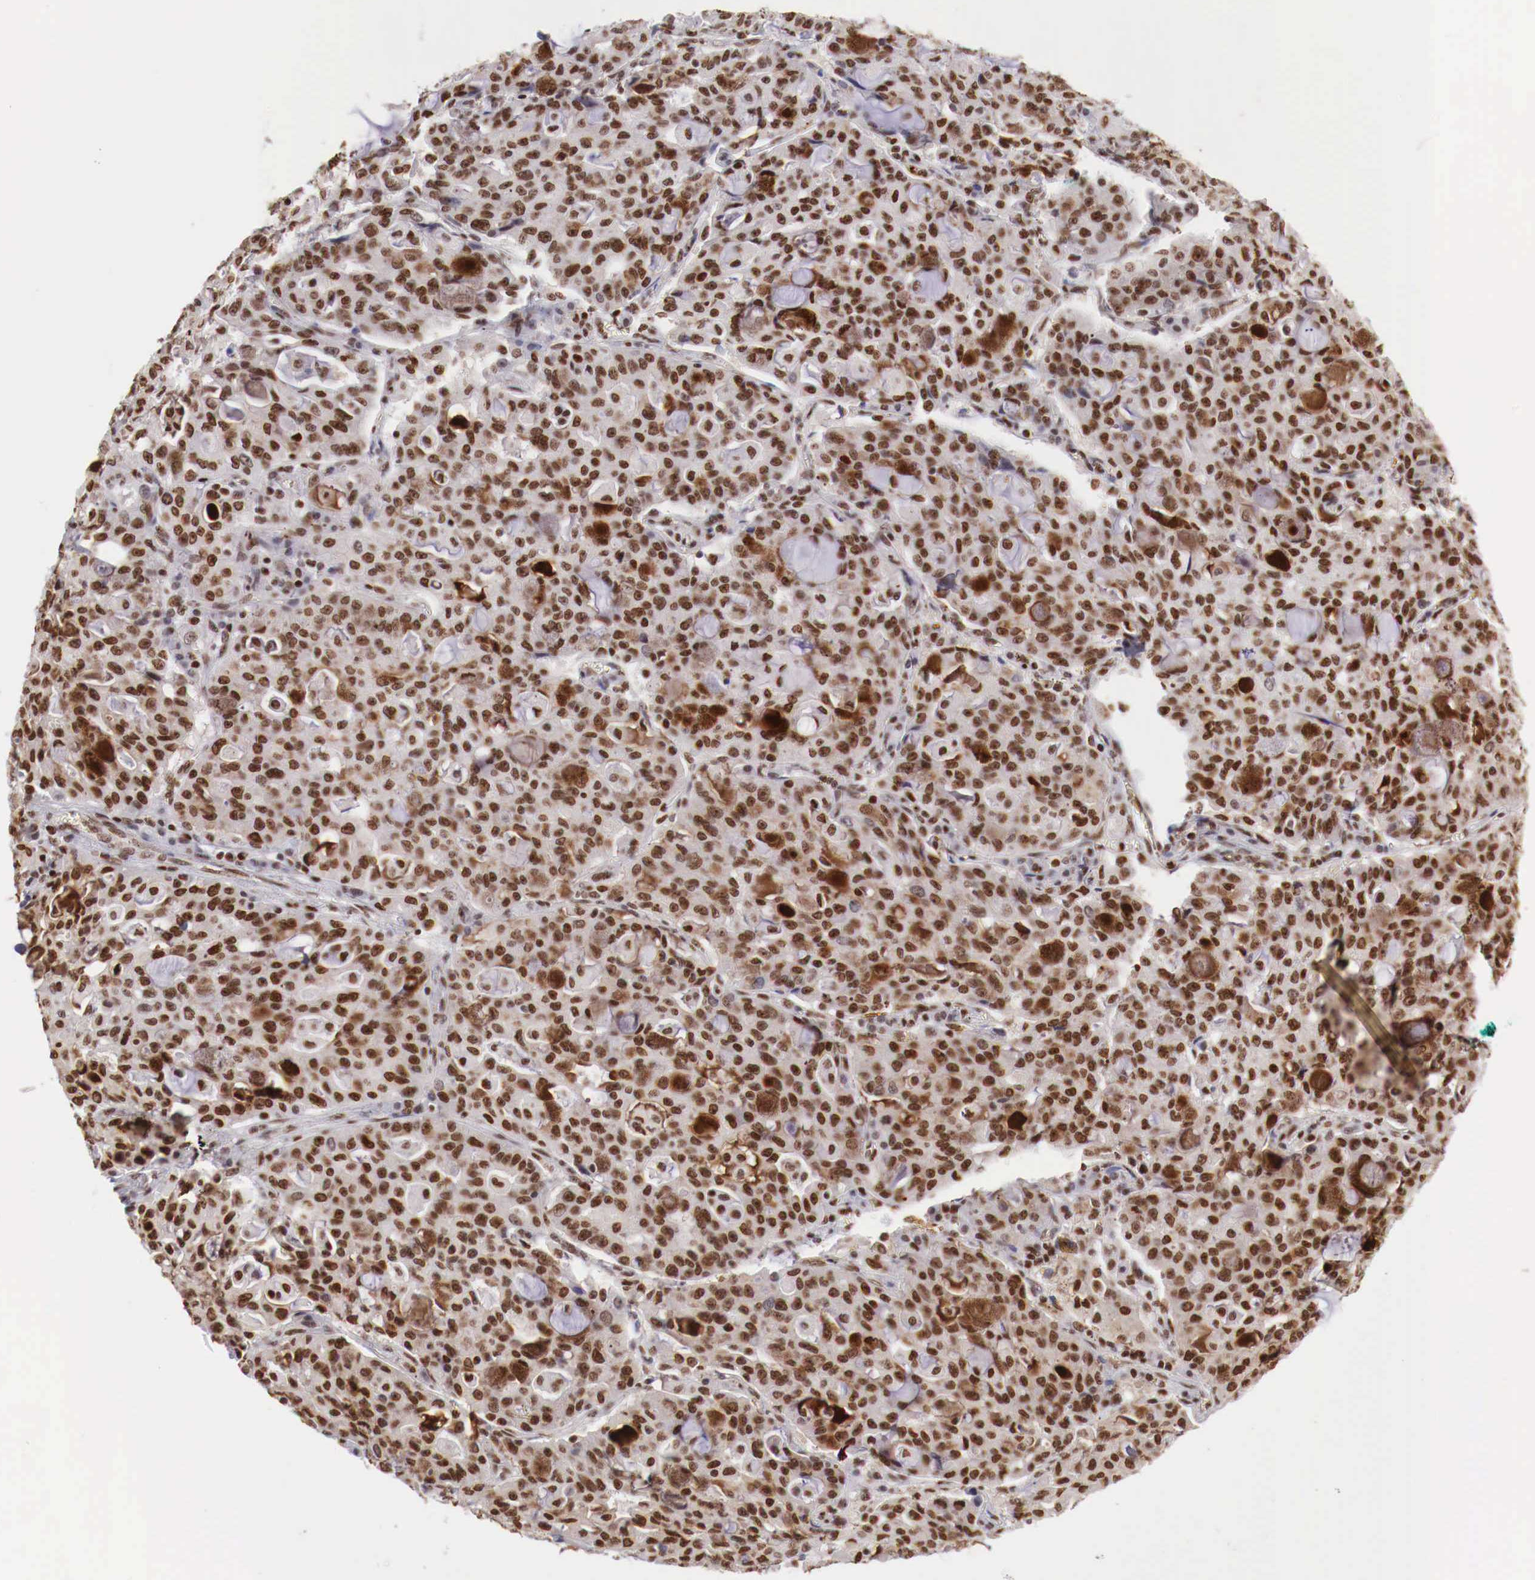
{"staining": {"intensity": "strong", "quantity": ">75%", "location": "nuclear"}, "tissue": "lung cancer", "cell_type": "Tumor cells", "image_type": "cancer", "snomed": [{"axis": "morphology", "description": "Adenocarcinoma, NOS"}, {"axis": "topography", "description": "Lung"}], "caption": "Lung cancer (adenocarcinoma) stained for a protein (brown) shows strong nuclear positive staining in about >75% of tumor cells.", "gene": "MAX", "patient": {"sex": "female", "age": 44}}